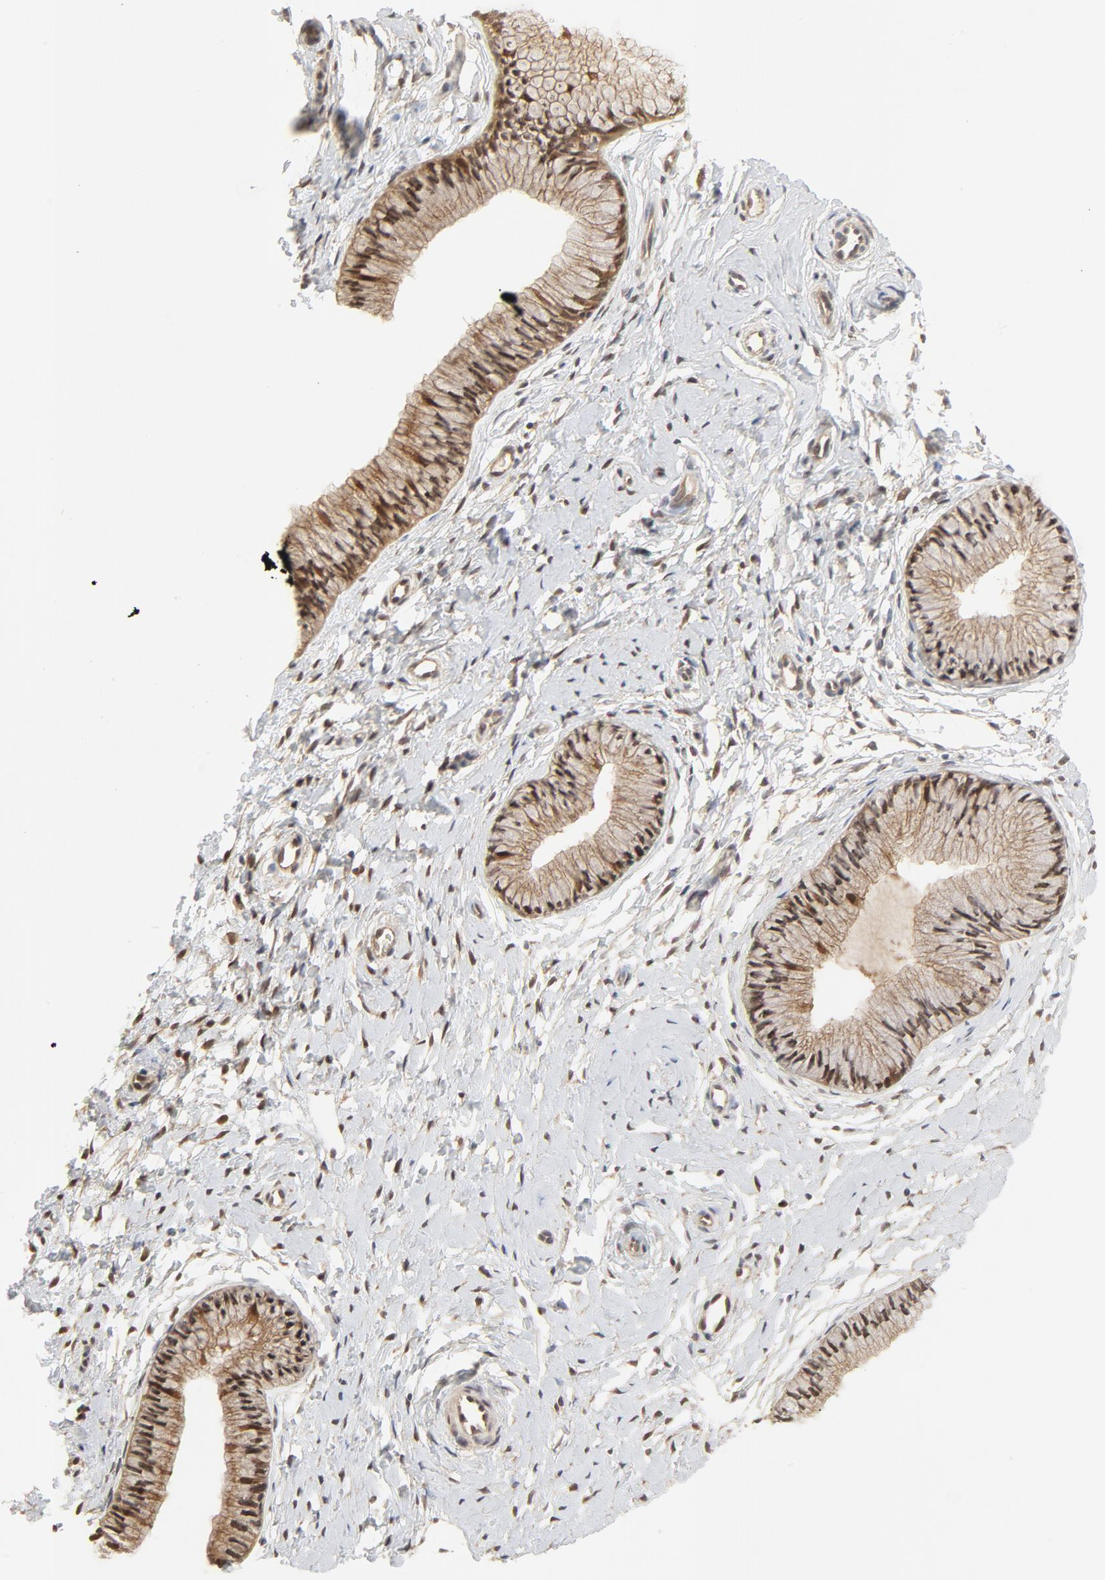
{"staining": {"intensity": "moderate", "quantity": ">75%", "location": "cytoplasmic/membranous,nuclear"}, "tissue": "cervix", "cell_type": "Glandular cells", "image_type": "normal", "snomed": [{"axis": "morphology", "description": "Normal tissue, NOS"}, {"axis": "topography", "description": "Cervix"}], "caption": "Immunohistochemistry (IHC) of unremarkable human cervix reveals medium levels of moderate cytoplasmic/membranous,nuclear positivity in about >75% of glandular cells.", "gene": "NEDD8", "patient": {"sex": "female", "age": 46}}